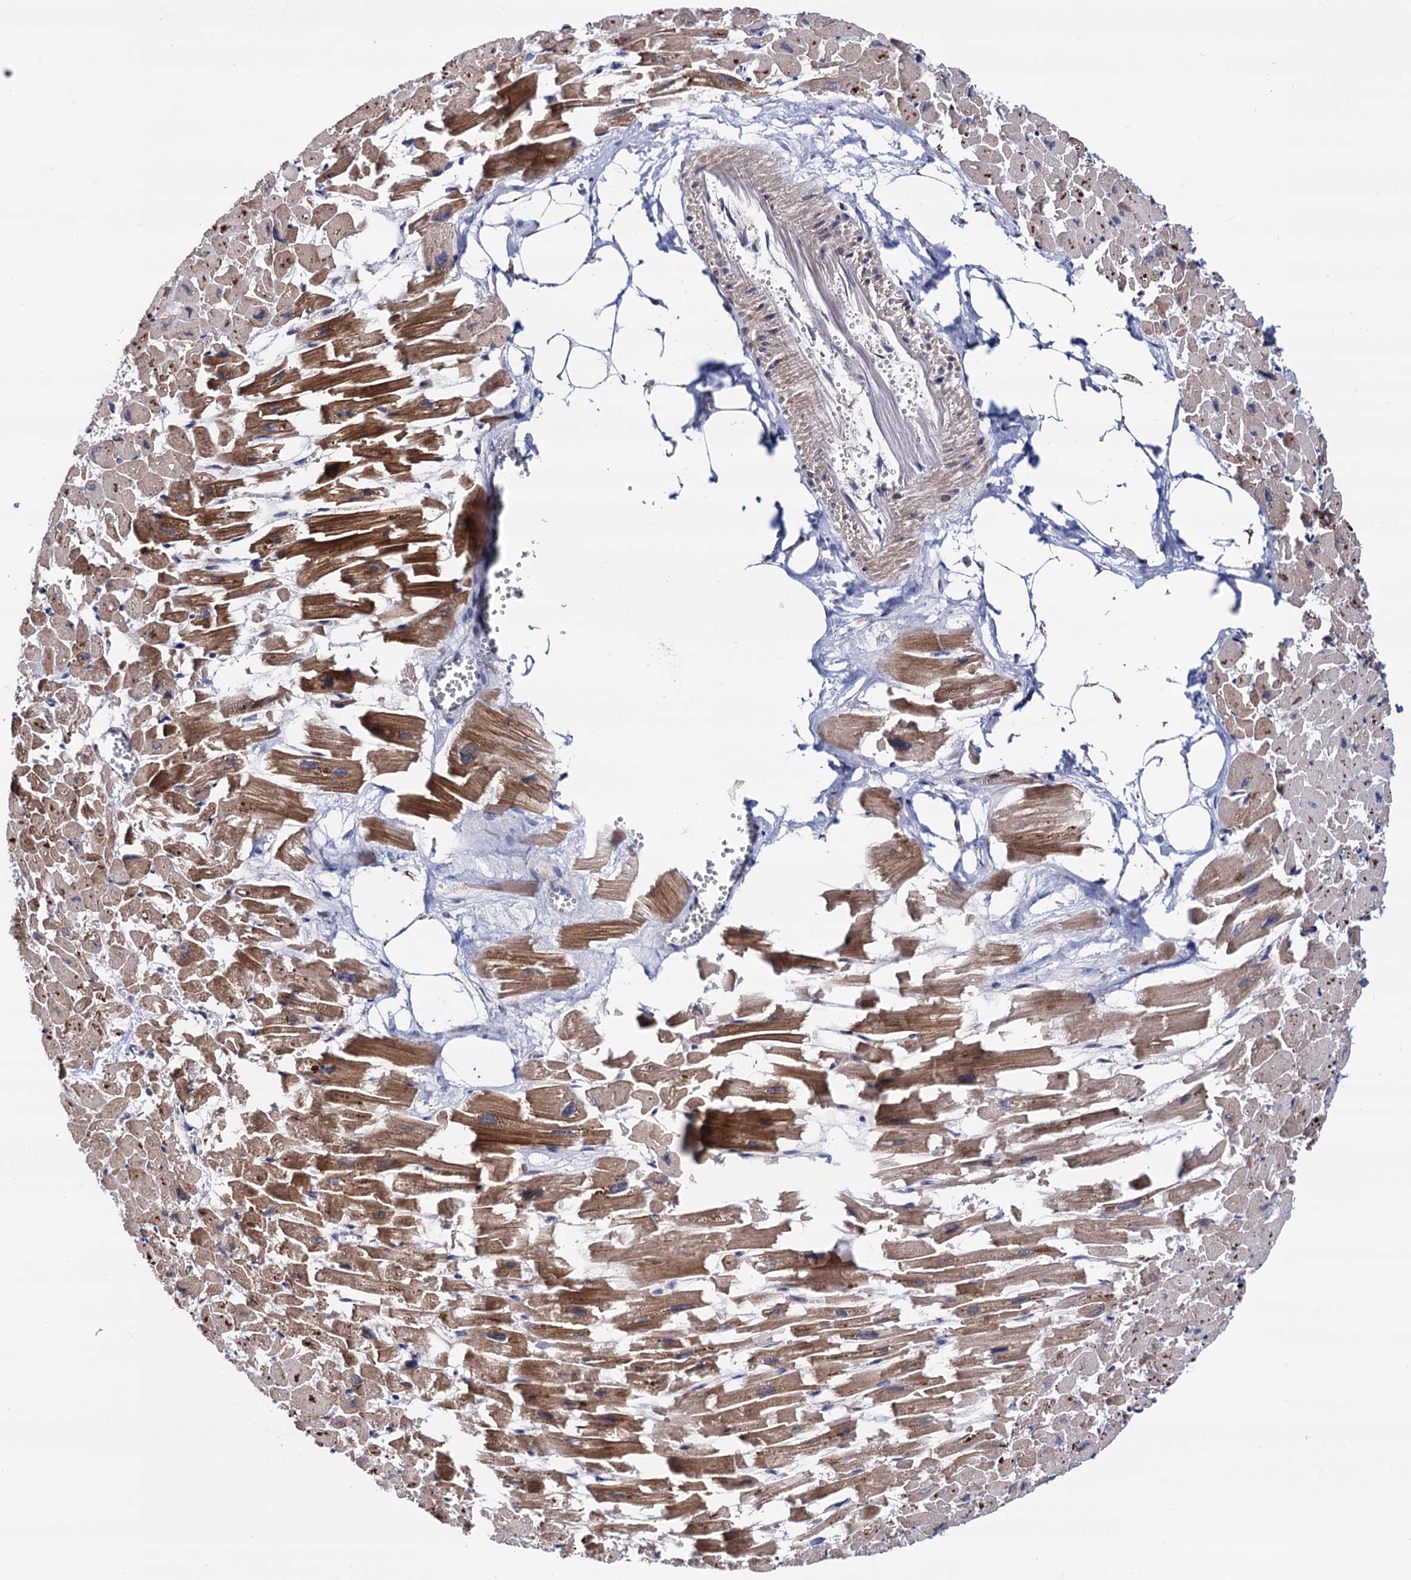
{"staining": {"intensity": "moderate", "quantity": ">75%", "location": "cytoplasmic/membranous"}, "tissue": "heart muscle", "cell_type": "Cardiomyocytes", "image_type": "normal", "snomed": [{"axis": "morphology", "description": "Normal tissue, NOS"}, {"axis": "topography", "description": "Heart"}], "caption": "Heart muscle stained with a brown dye reveals moderate cytoplasmic/membranous positive positivity in approximately >75% of cardiomyocytes.", "gene": "RNASEH2B", "patient": {"sex": "female", "age": 64}}